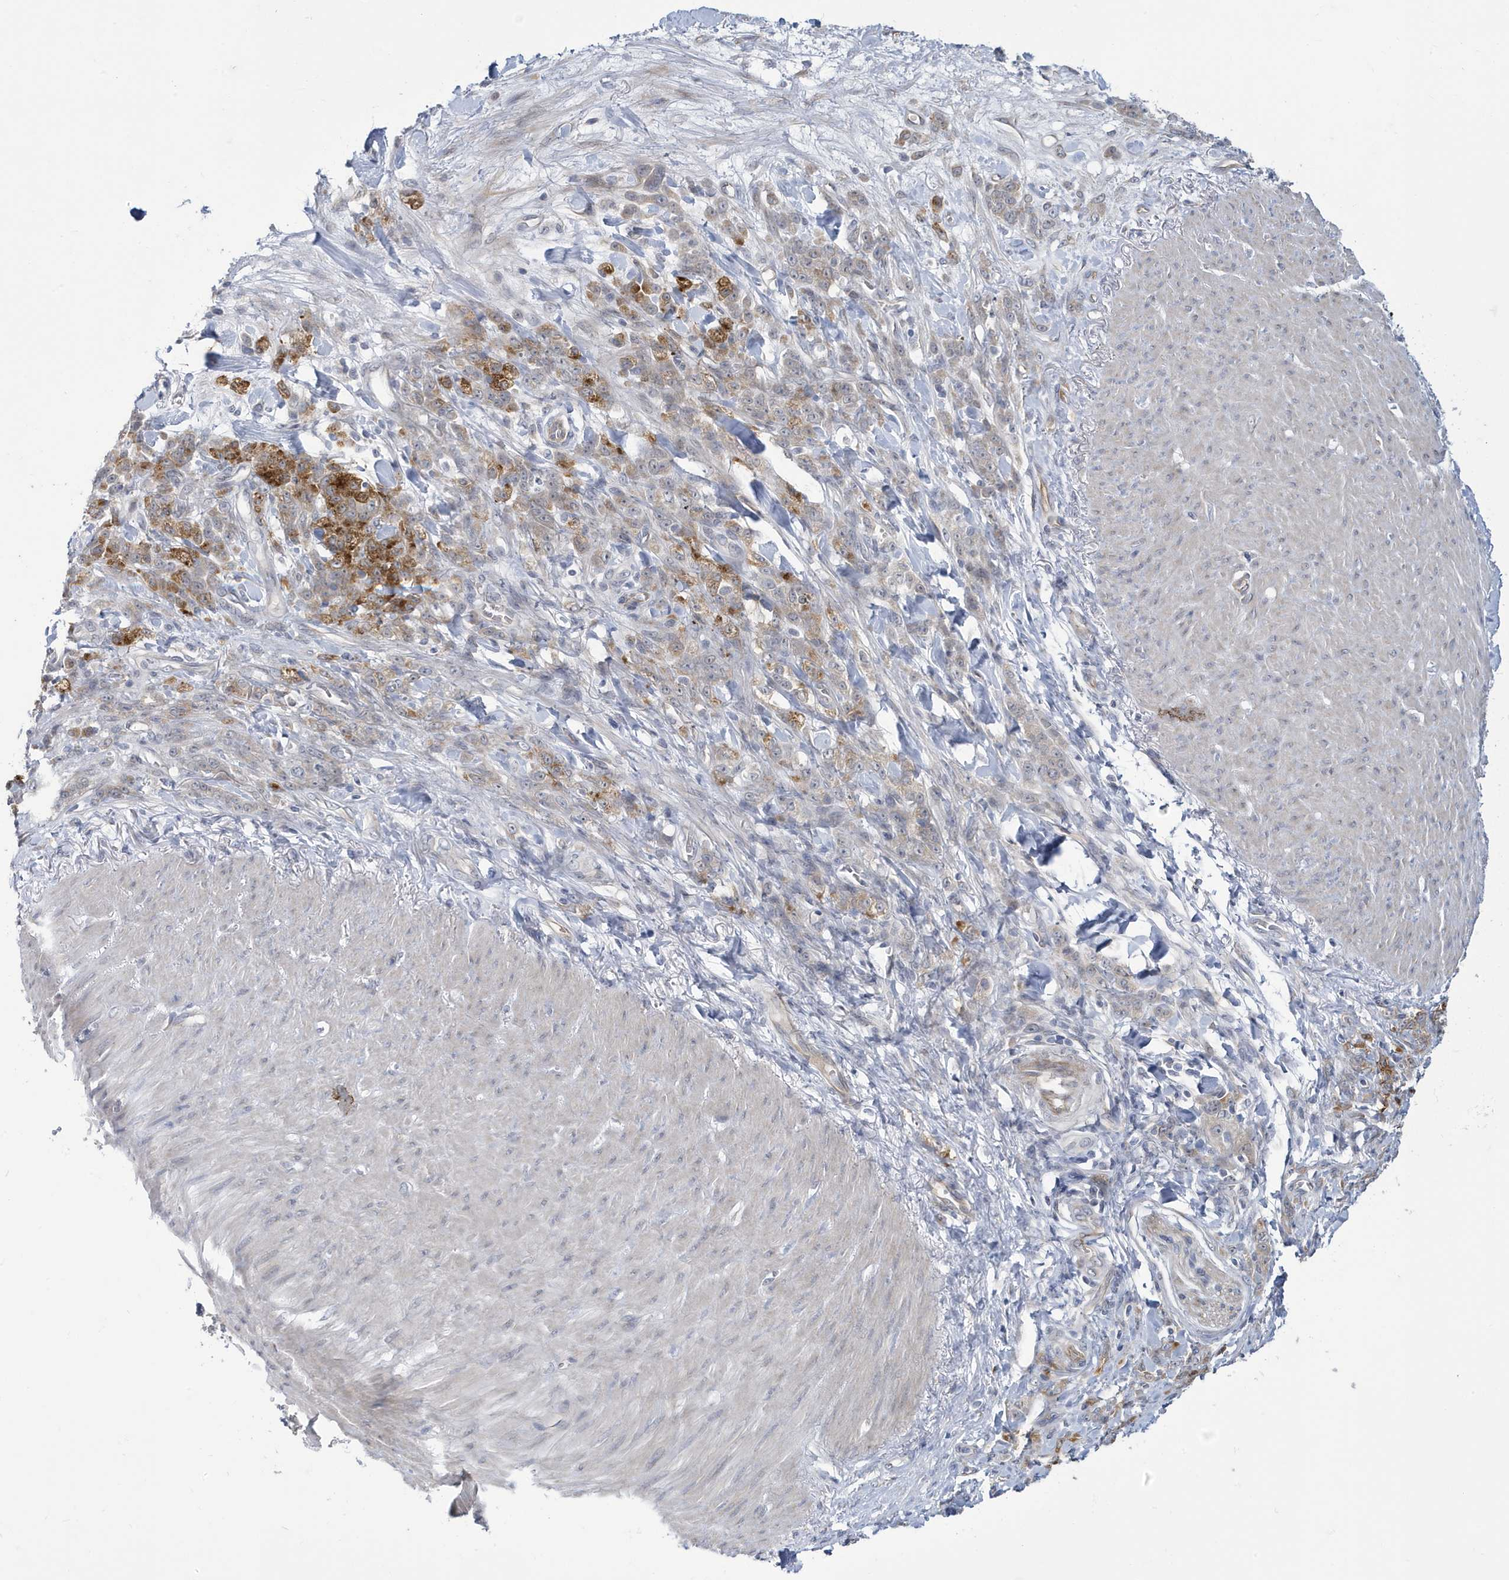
{"staining": {"intensity": "strong", "quantity": "<25%", "location": "cytoplasmic/membranous"}, "tissue": "stomach cancer", "cell_type": "Tumor cells", "image_type": "cancer", "snomed": [{"axis": "morphology", "description": "Normal tissue, NOS"}, {"axis": "morphology", "description": "Adenocarcinoma, NOS"}, {"axis": "topography", "description": "Stomach"}], "caption": "Protein staining exhibits strong cytoplasmic/membranous staining in about <25% of tumor cells in stomach cancer.", "gene": "ZNF654", "patient": {"sex": "male", "age": 82}}